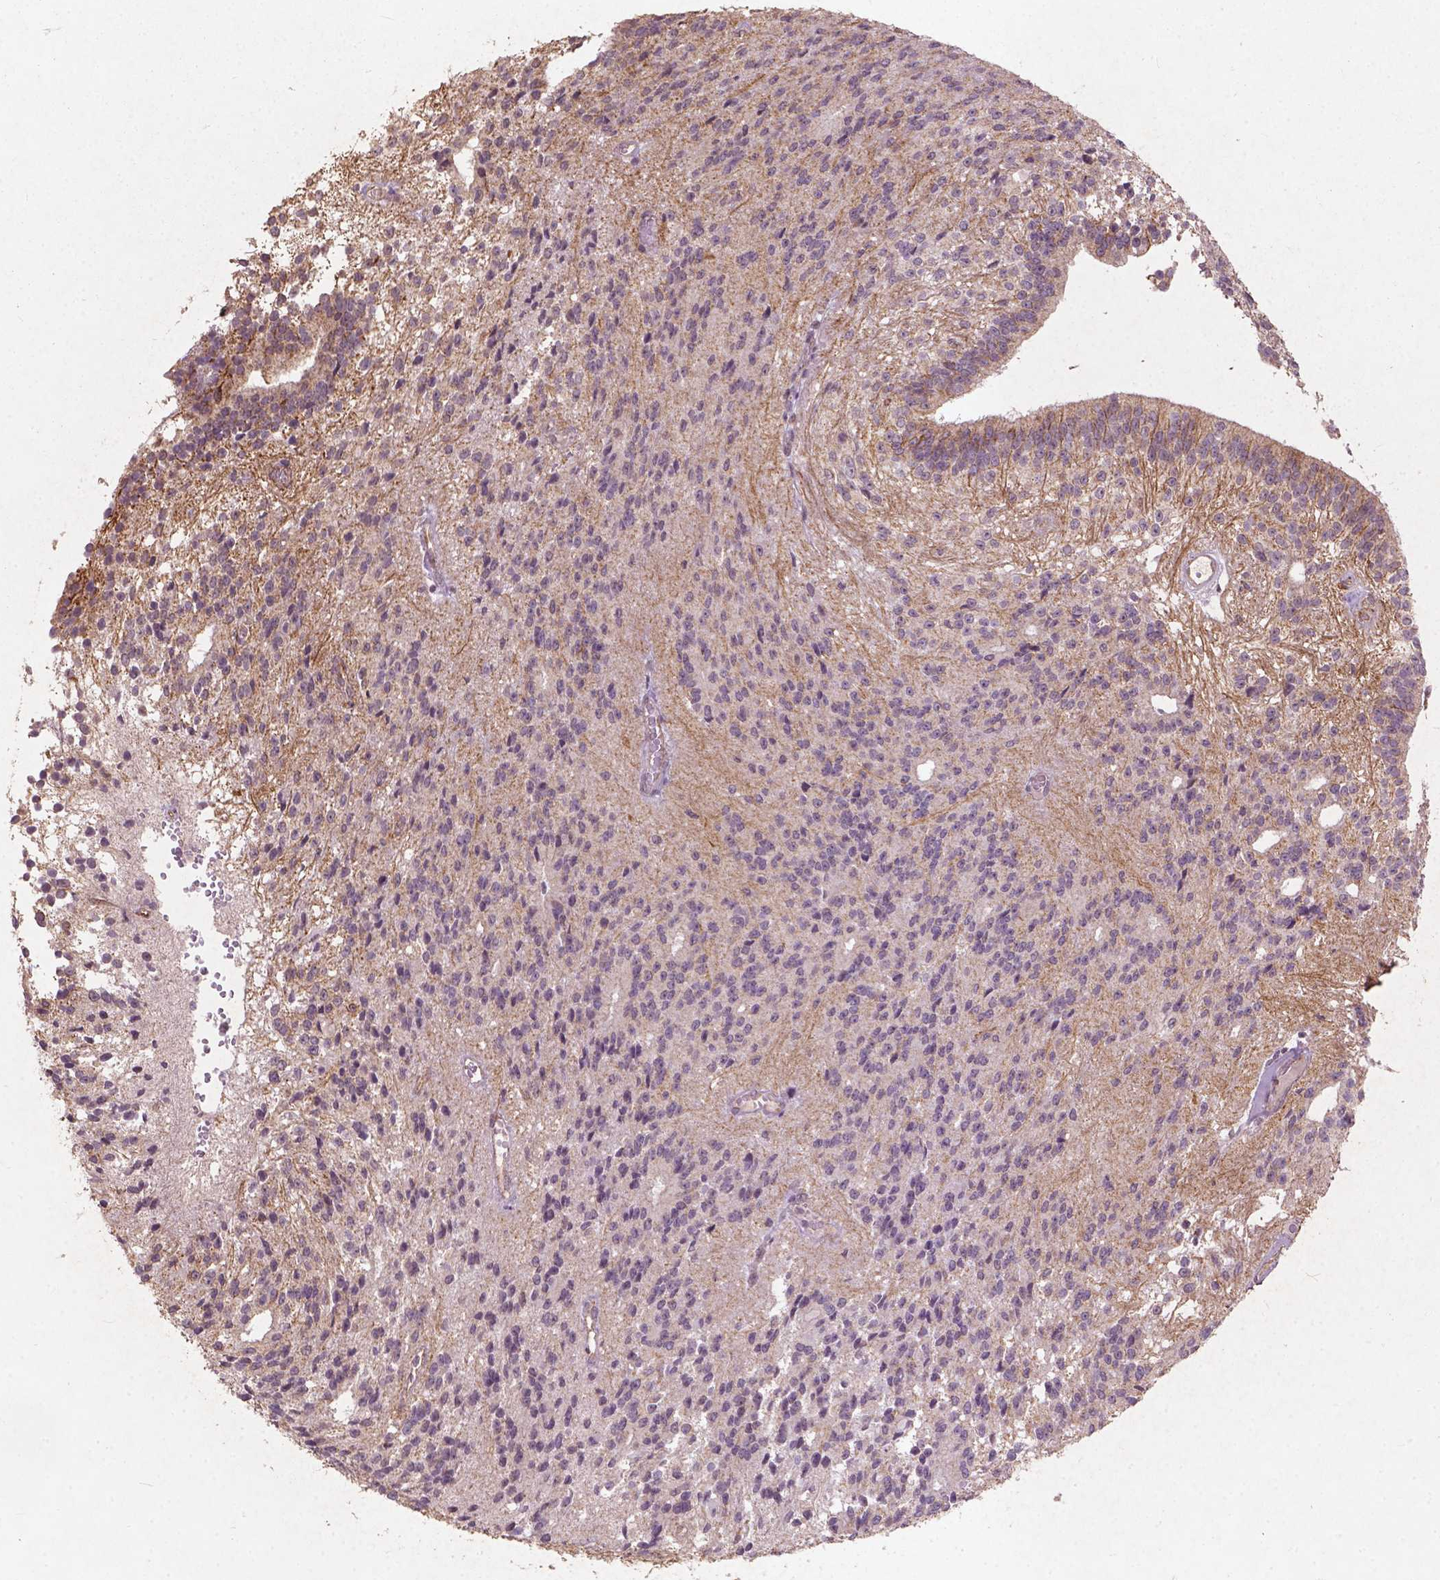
{"staining": {"intensity": "negative", "quantity": "none", "location": "none"}, "tissue": "glioma", "cell_type": "Tumor cells", "image_type": "cancer", "snomed": [{"axis": "morphology", "description": "Glioma, malignant, Low grade"}, {"axis": "topography", "description": "Brain"}], "caption": "This is an IHC micrograph of human low-grade glioma (malignant). There is no positivity in tumor cells.", "gene": "SMAD2", "patient": {"sex": "male", "age": 31}}